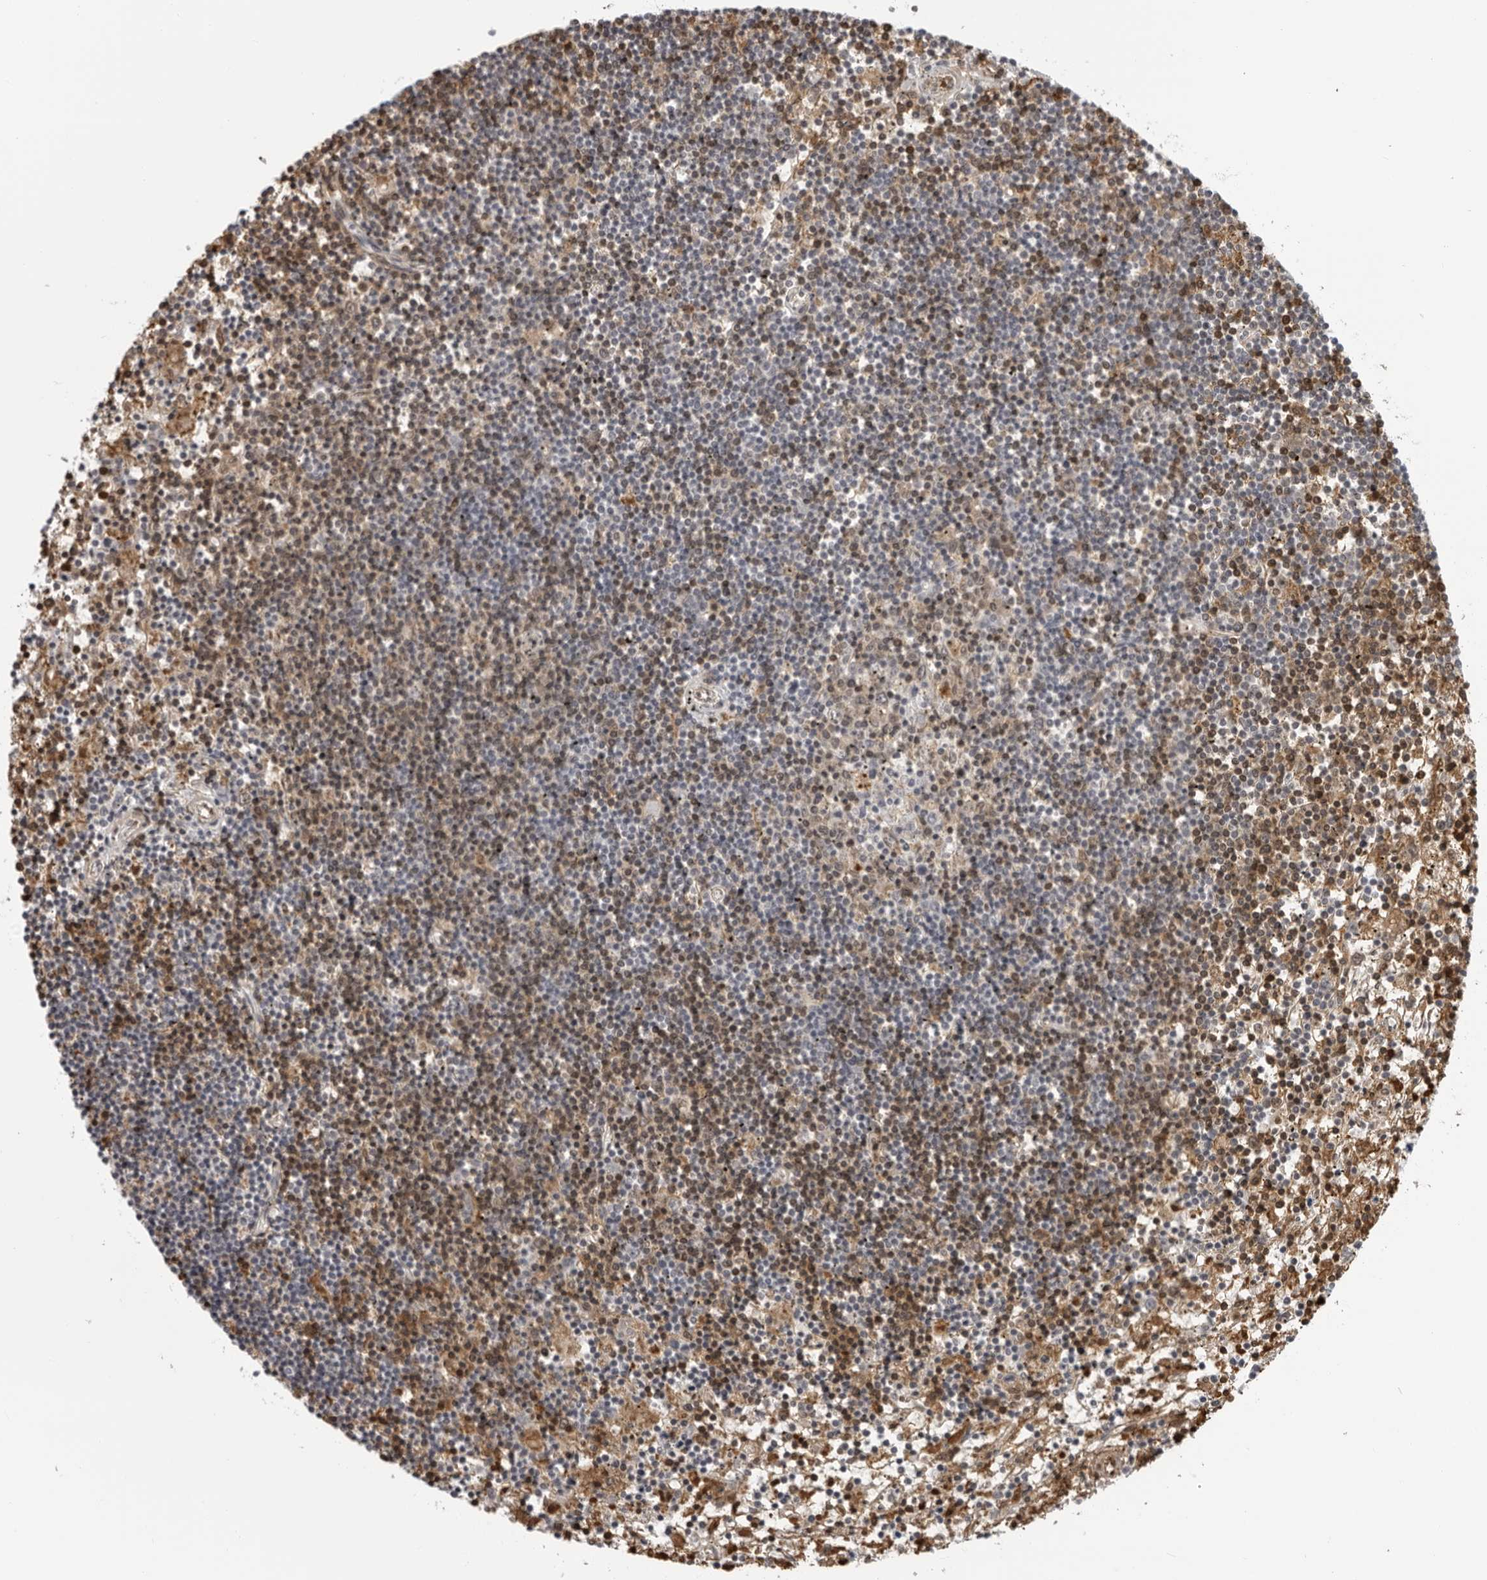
{"staining": {"intensity": "moderate", "quantity": "25%-75%", "location": "cytoplasmic/membranous"}, "tissue": "lymphoma", "cell_type": "Tumor cells", "image_type": "cancer", "snomed": [{"axis": "morphology", "description": "Malignant lymphoma, non-Hodgkin's type, Low grade"}, {"axis": "topography", "description": "Spleen"}], "caption": "Protein staining of malignant lymphoma, non-Hodgkin's type (low-grade) tissue exhibits moderate cytoplasmic/membranous positivity in approximately 25%-75% of tumor cells.", "gene": "THOP1", "patient": {"sex": "male", "age": 76}}